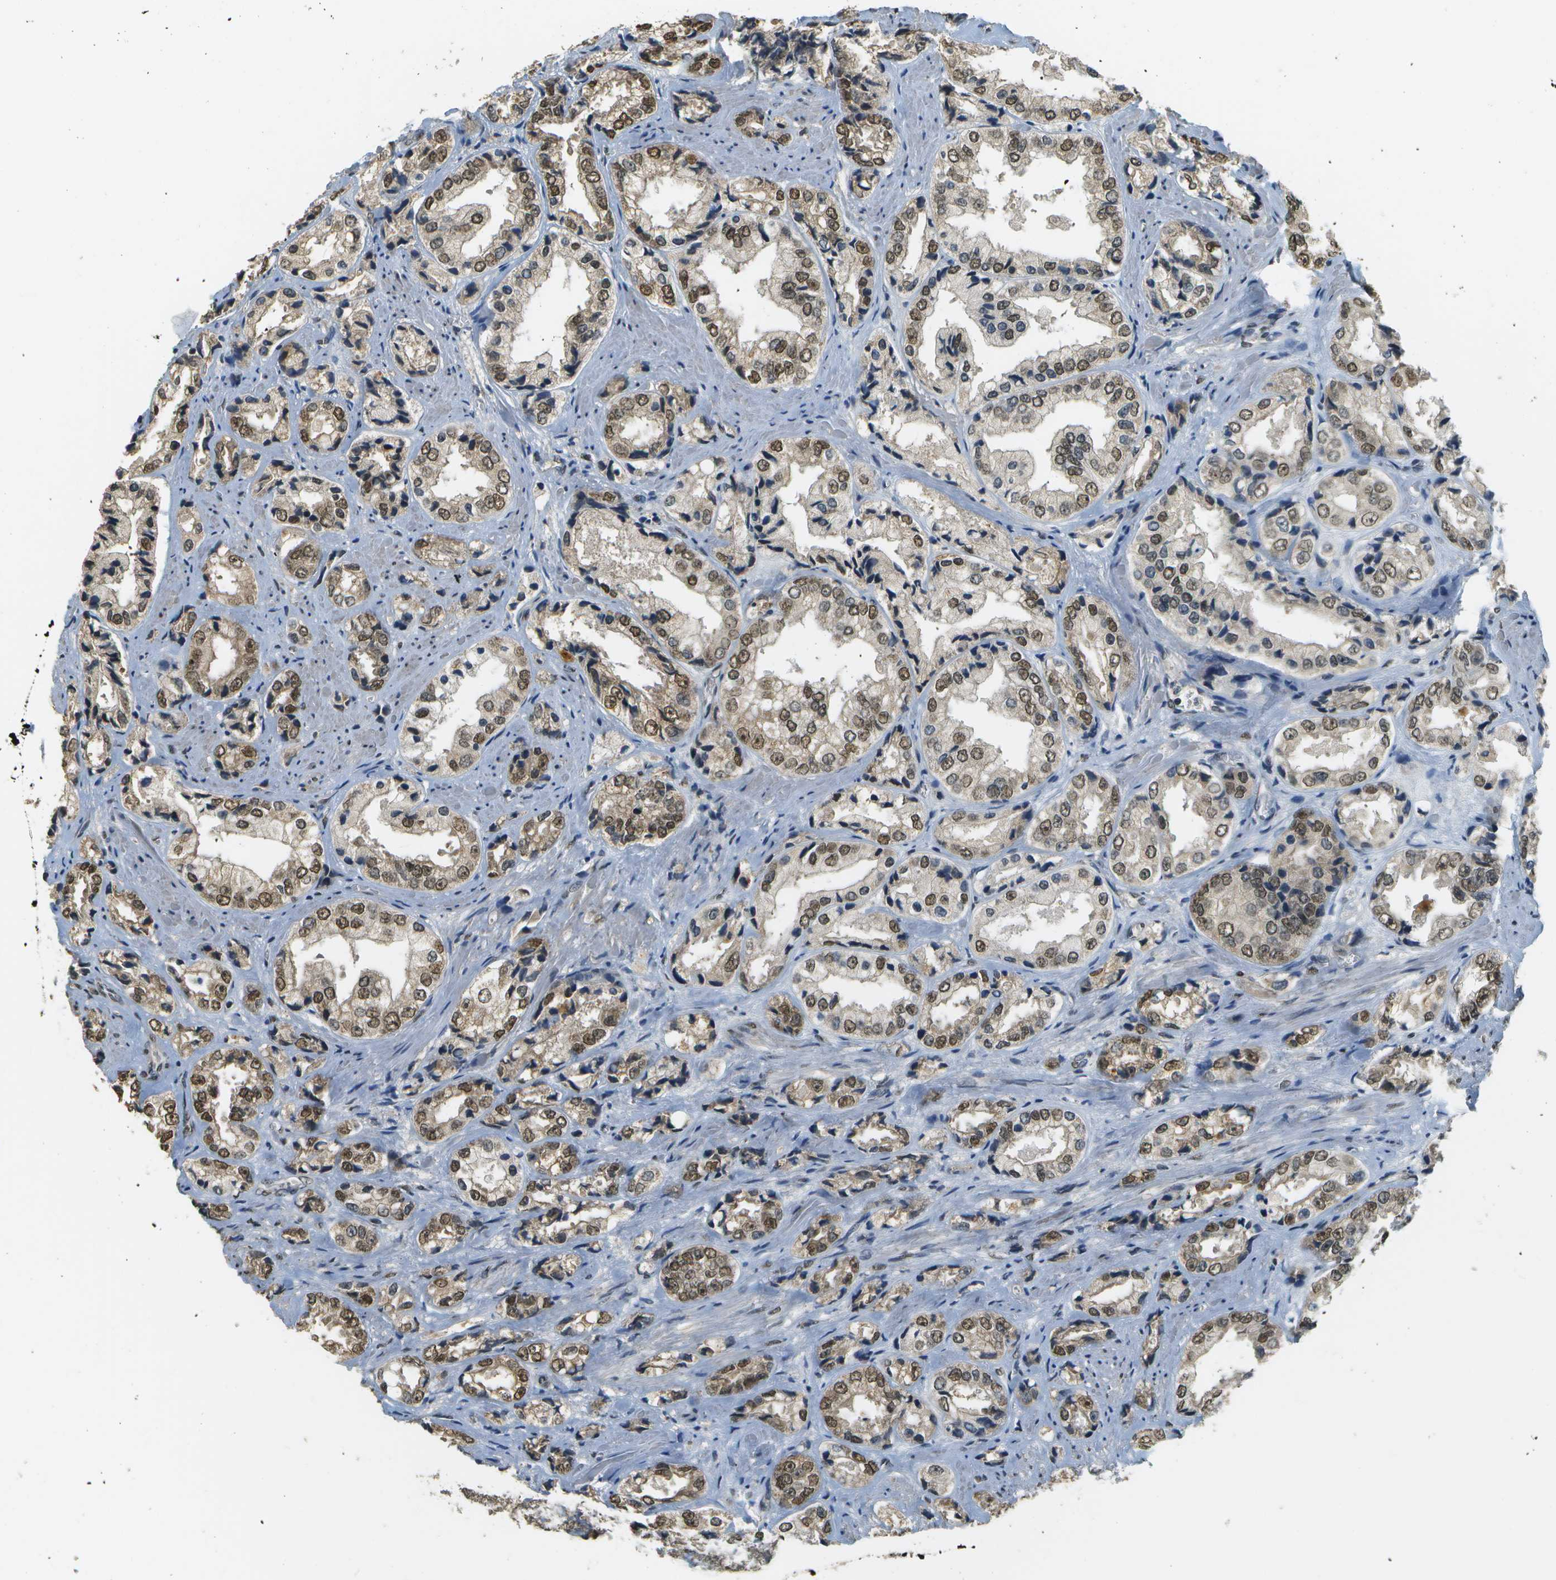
{"staining": {"intensity": "moderate", "quantity": ">75%", "location": "cytoplasmic/membranous,nuclear"}, "tissue": "prostate cancer", "cell_type": "Tumor cells", "image_type": "cancer", "snomed": [{"axis": "morphology", "description": "Adenocarcinoma, High grade"}, {"axis": "topography", "description": "Prostate"}], "caption": "Protein staining shows moderate cytoplasmic/membranous and nuclear positivity in approximately >75% of tumor cells in prostate cancer (adenocarcinoma (high-grade)).", "gene": "ABL2", "patient": {"sex": "male", "age": 61}}